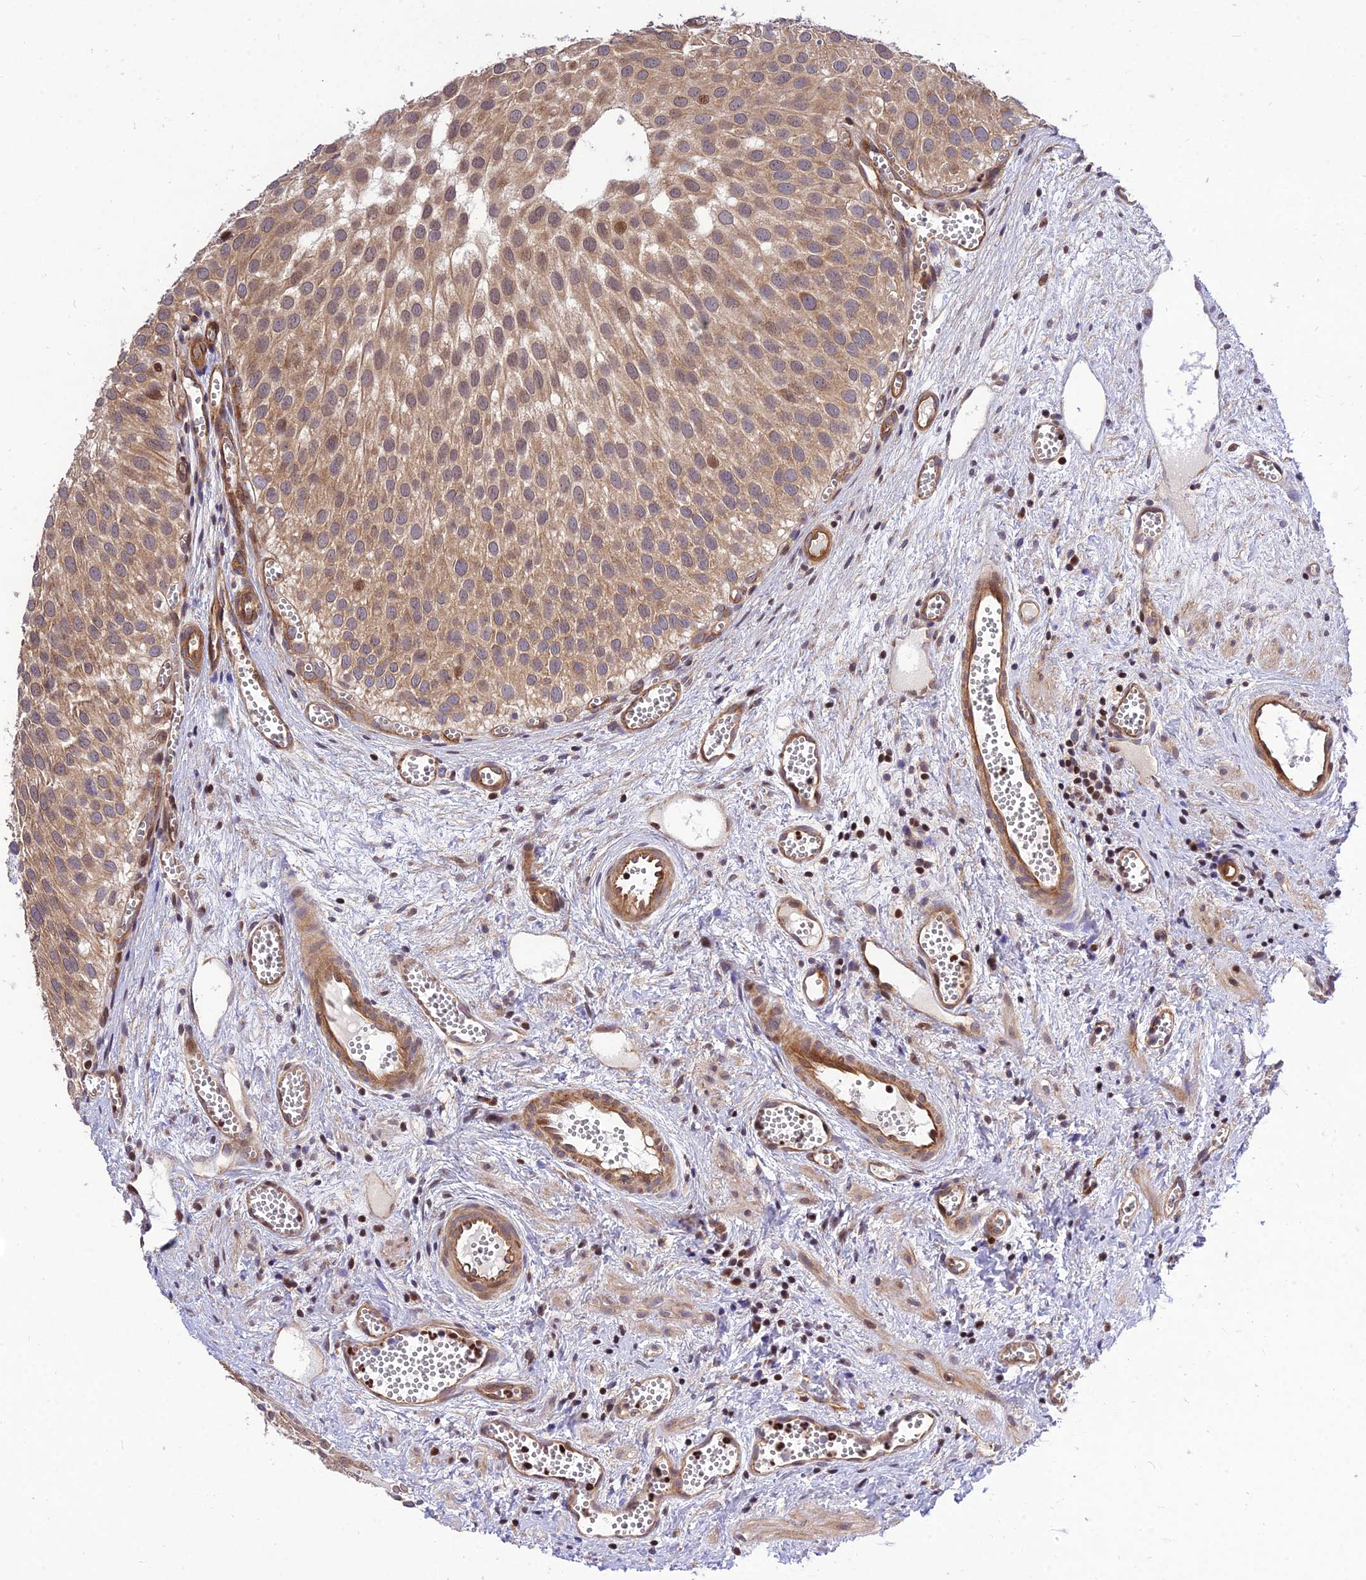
{"staining": {"intensity": "moderate", "quantity": ">75%", "location": "cytoplasmic/membranous,nuclear"}, "tissue": "urothelial cancer", "cell_type": "Tumor cells", "image_type": "cancer", "snomed": [{"axis": "morphology", "description": "Urothelial carcinoma, Low grade"}, {"axis": "topography", "description": "Urinary bladder"}], "caption": "Immunohistochemistry (IHC) (DAB) staining of human urothelial cancer reveals moderate cytoplasmic/membranous and nuclear protein expression in about >75% of tumor cells.", "gene": "SMG6", "patient": {"sex": "male", "age": 88}}